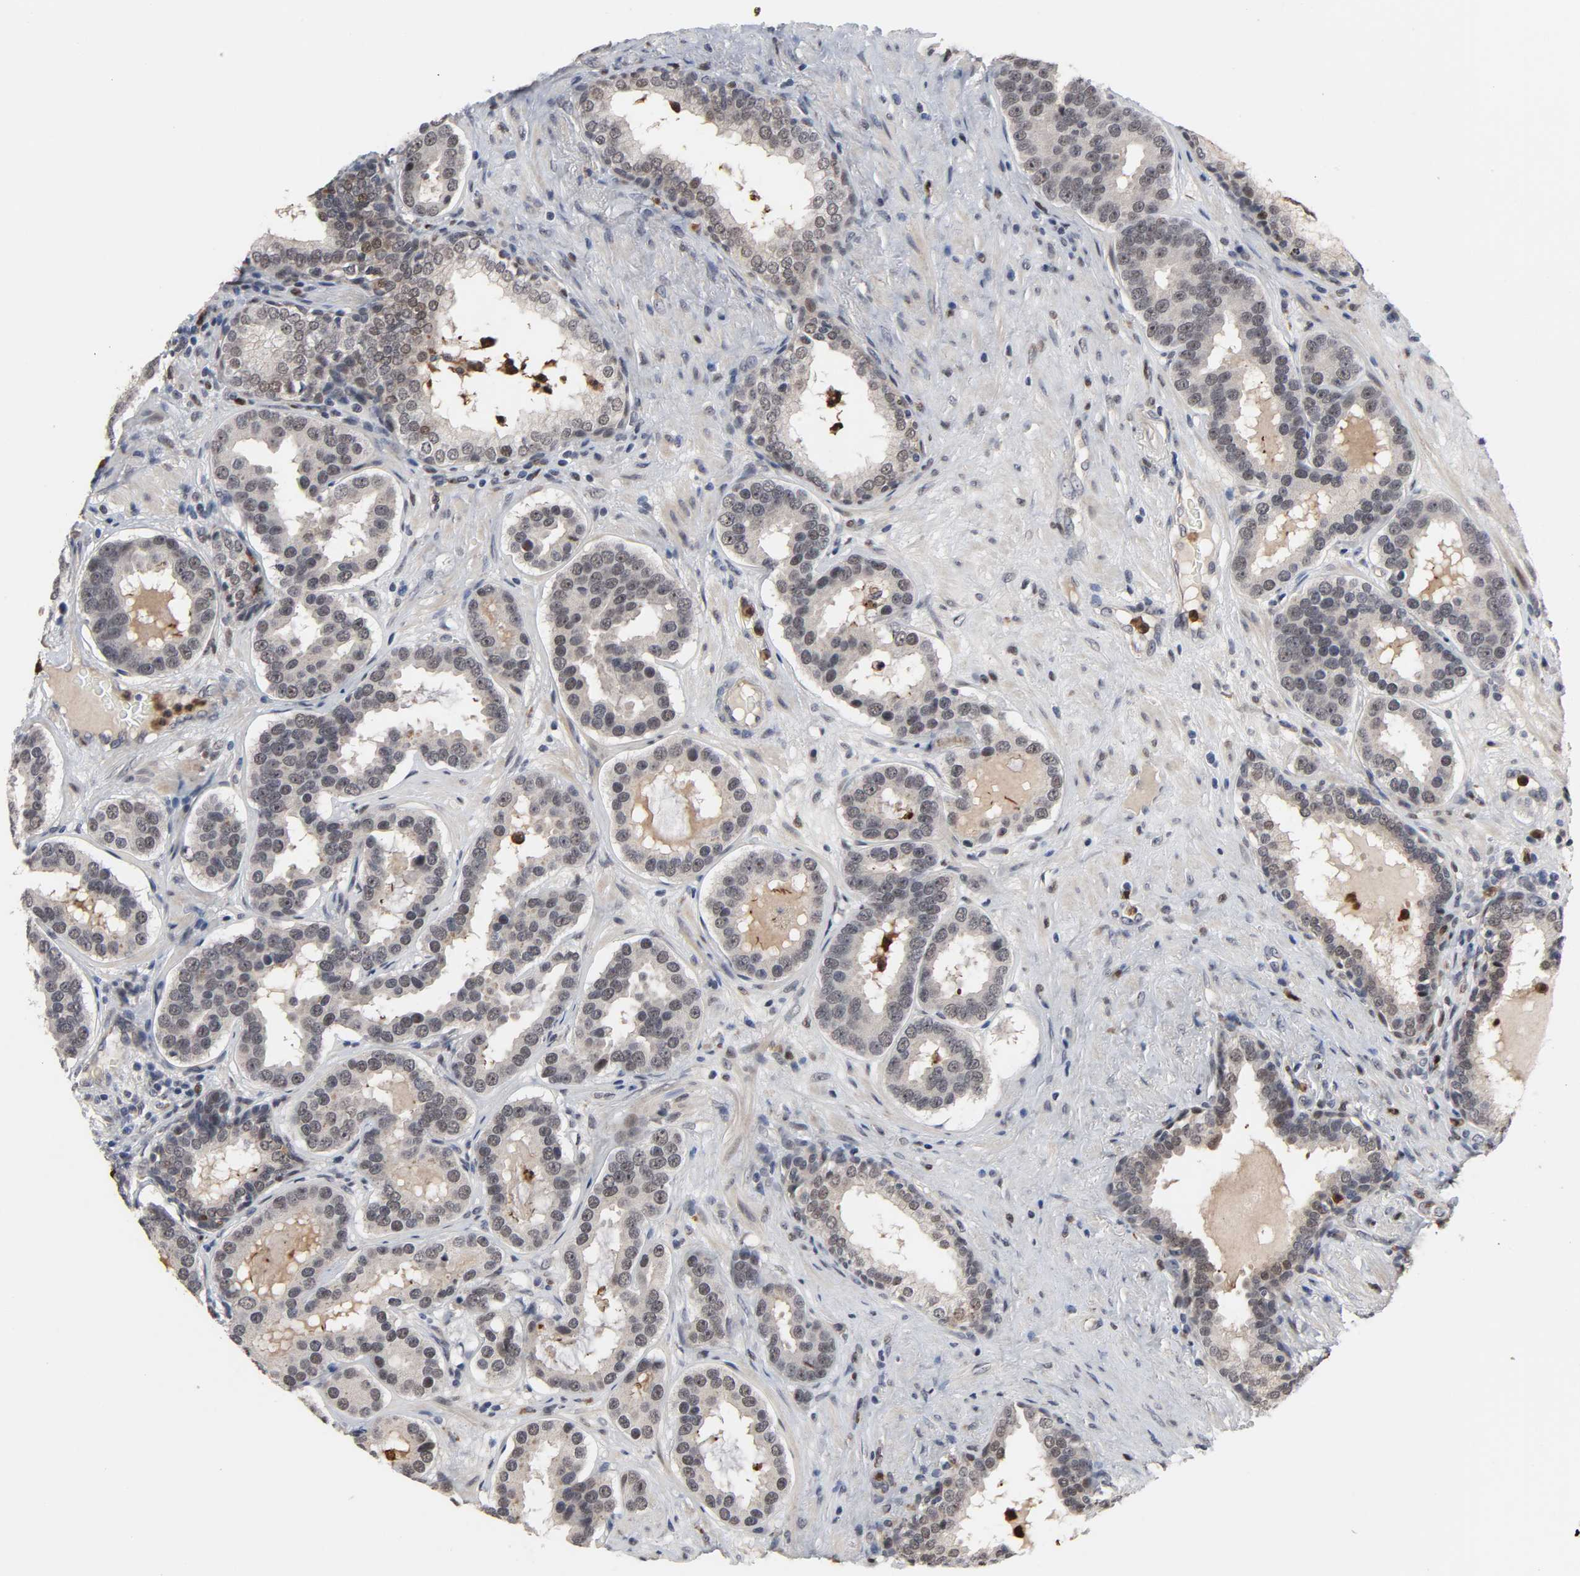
{"staining": {"intensity": "negative", "quantity": "none", "location": "none"}, "tissue": "prostate cancer", "cell_type": "Tumor cells", "image_type": "cancer", "snomed": [{"axis": "morphology", "description": "Adenocarcinoma, Low grade"}, {"axis": "topography", "description": "Prostate"}], "caption": "Immunohistochemistry histopathology image of neoplastic tissue: adenocarcinoma (low-grade) (prostate) stained with DAB displays no significant protein positivity in tumor cells.", "gene": "RTL5", "patient": {"sex": "male", "age": 59}}